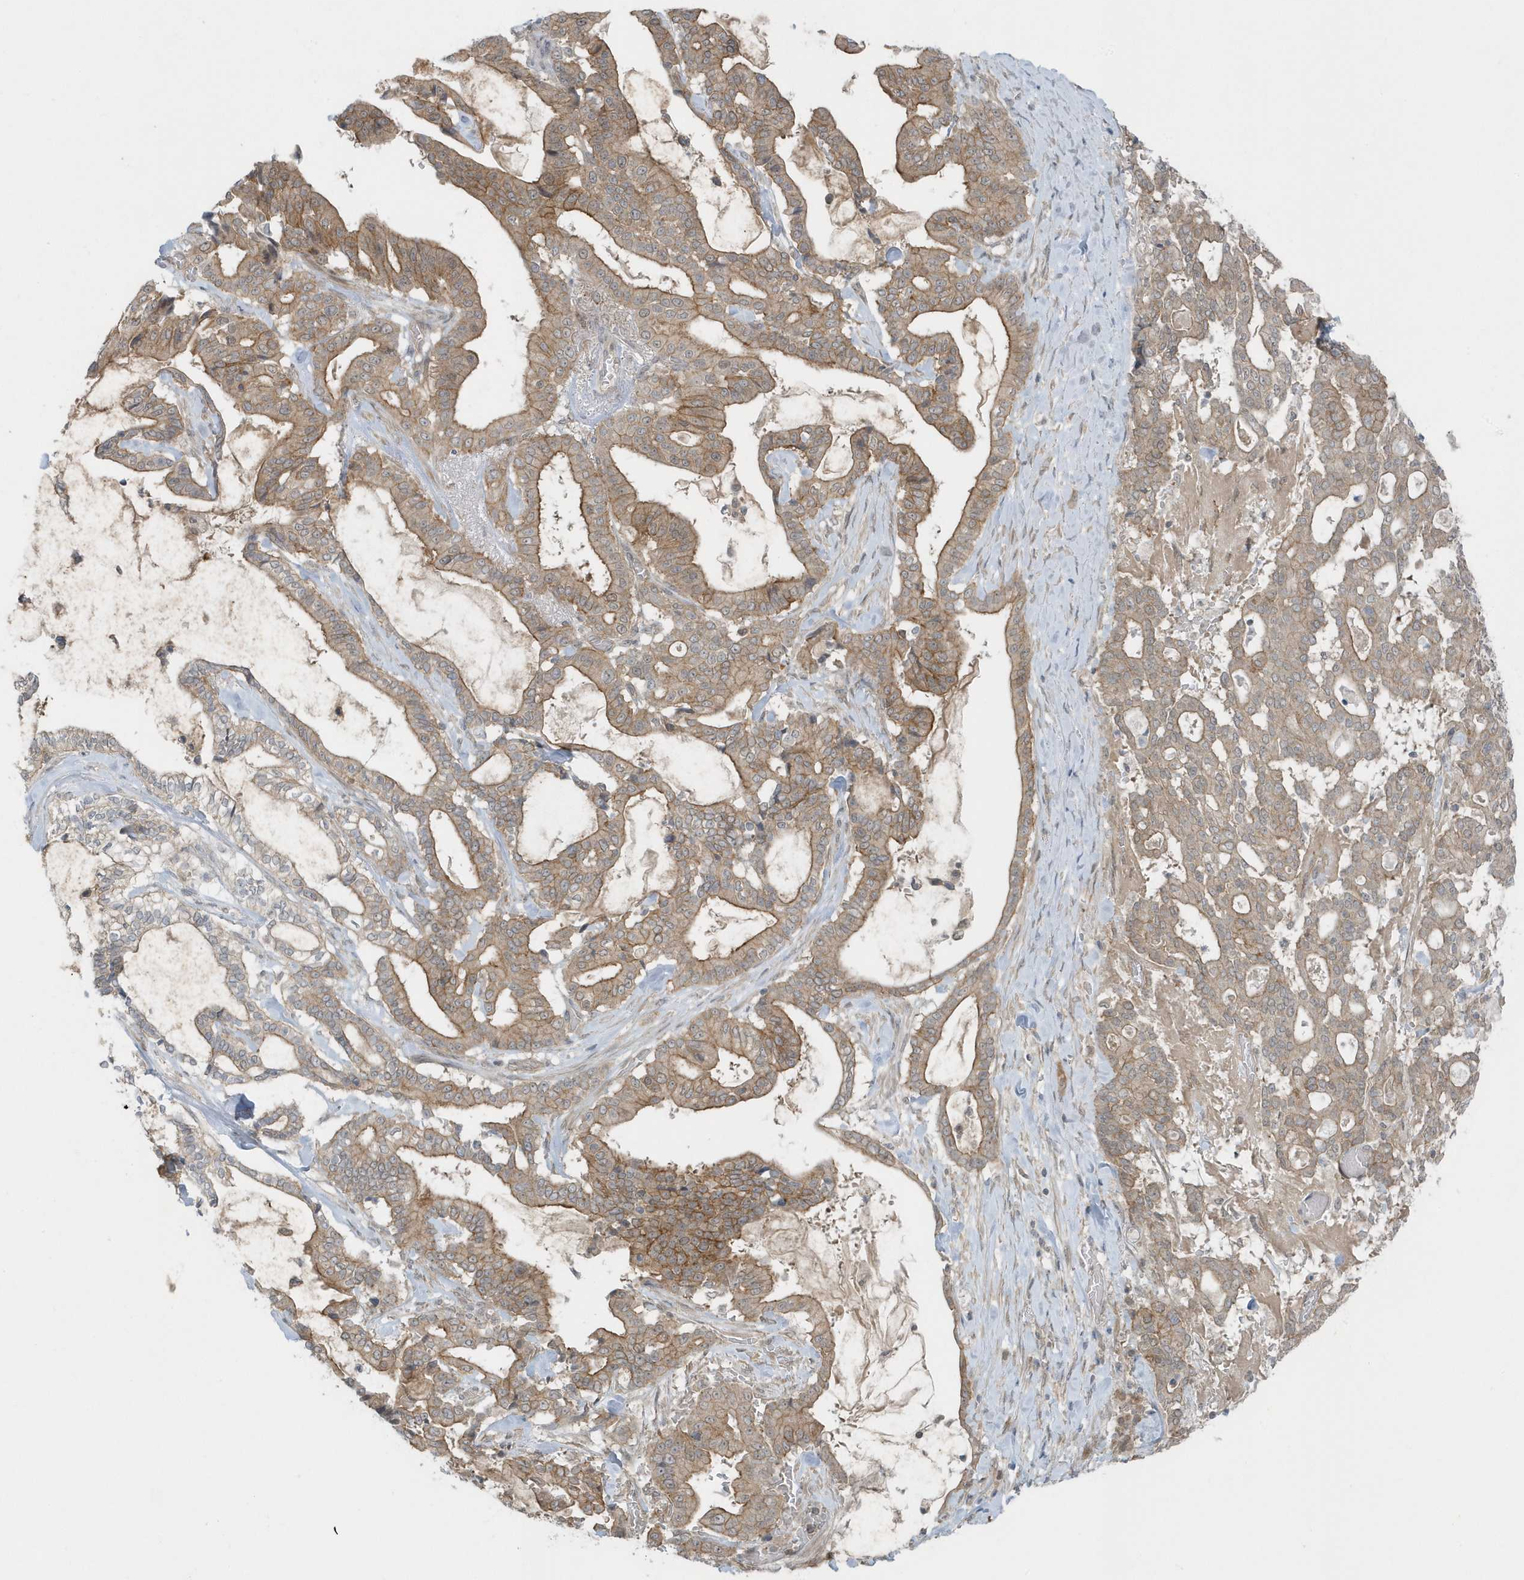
{"staining": {"intensity": "moderate", "quantity": ">75%", "location": "cytoplasmic/membranous"}, "tissue": "pancreatic cancer", "cell_type": "Tumor cells", "image_type": "cancer", "snomed": [{"axis": "morphology", "description": "Adenocarcinoma, NOS"}, {"axis": "topography", "description": "Pancreas"}], "caption": "Moderate cytoplasmic/membranous protein expression is identified in about >75% of tumor cells in pancreatic cancer. Immunohistochemistry (ihc) stains the protein of interest in brown and the nuclei are stained blue.", "gene": "PARD3B", "patient": {"sex": "male", "age": 63}}